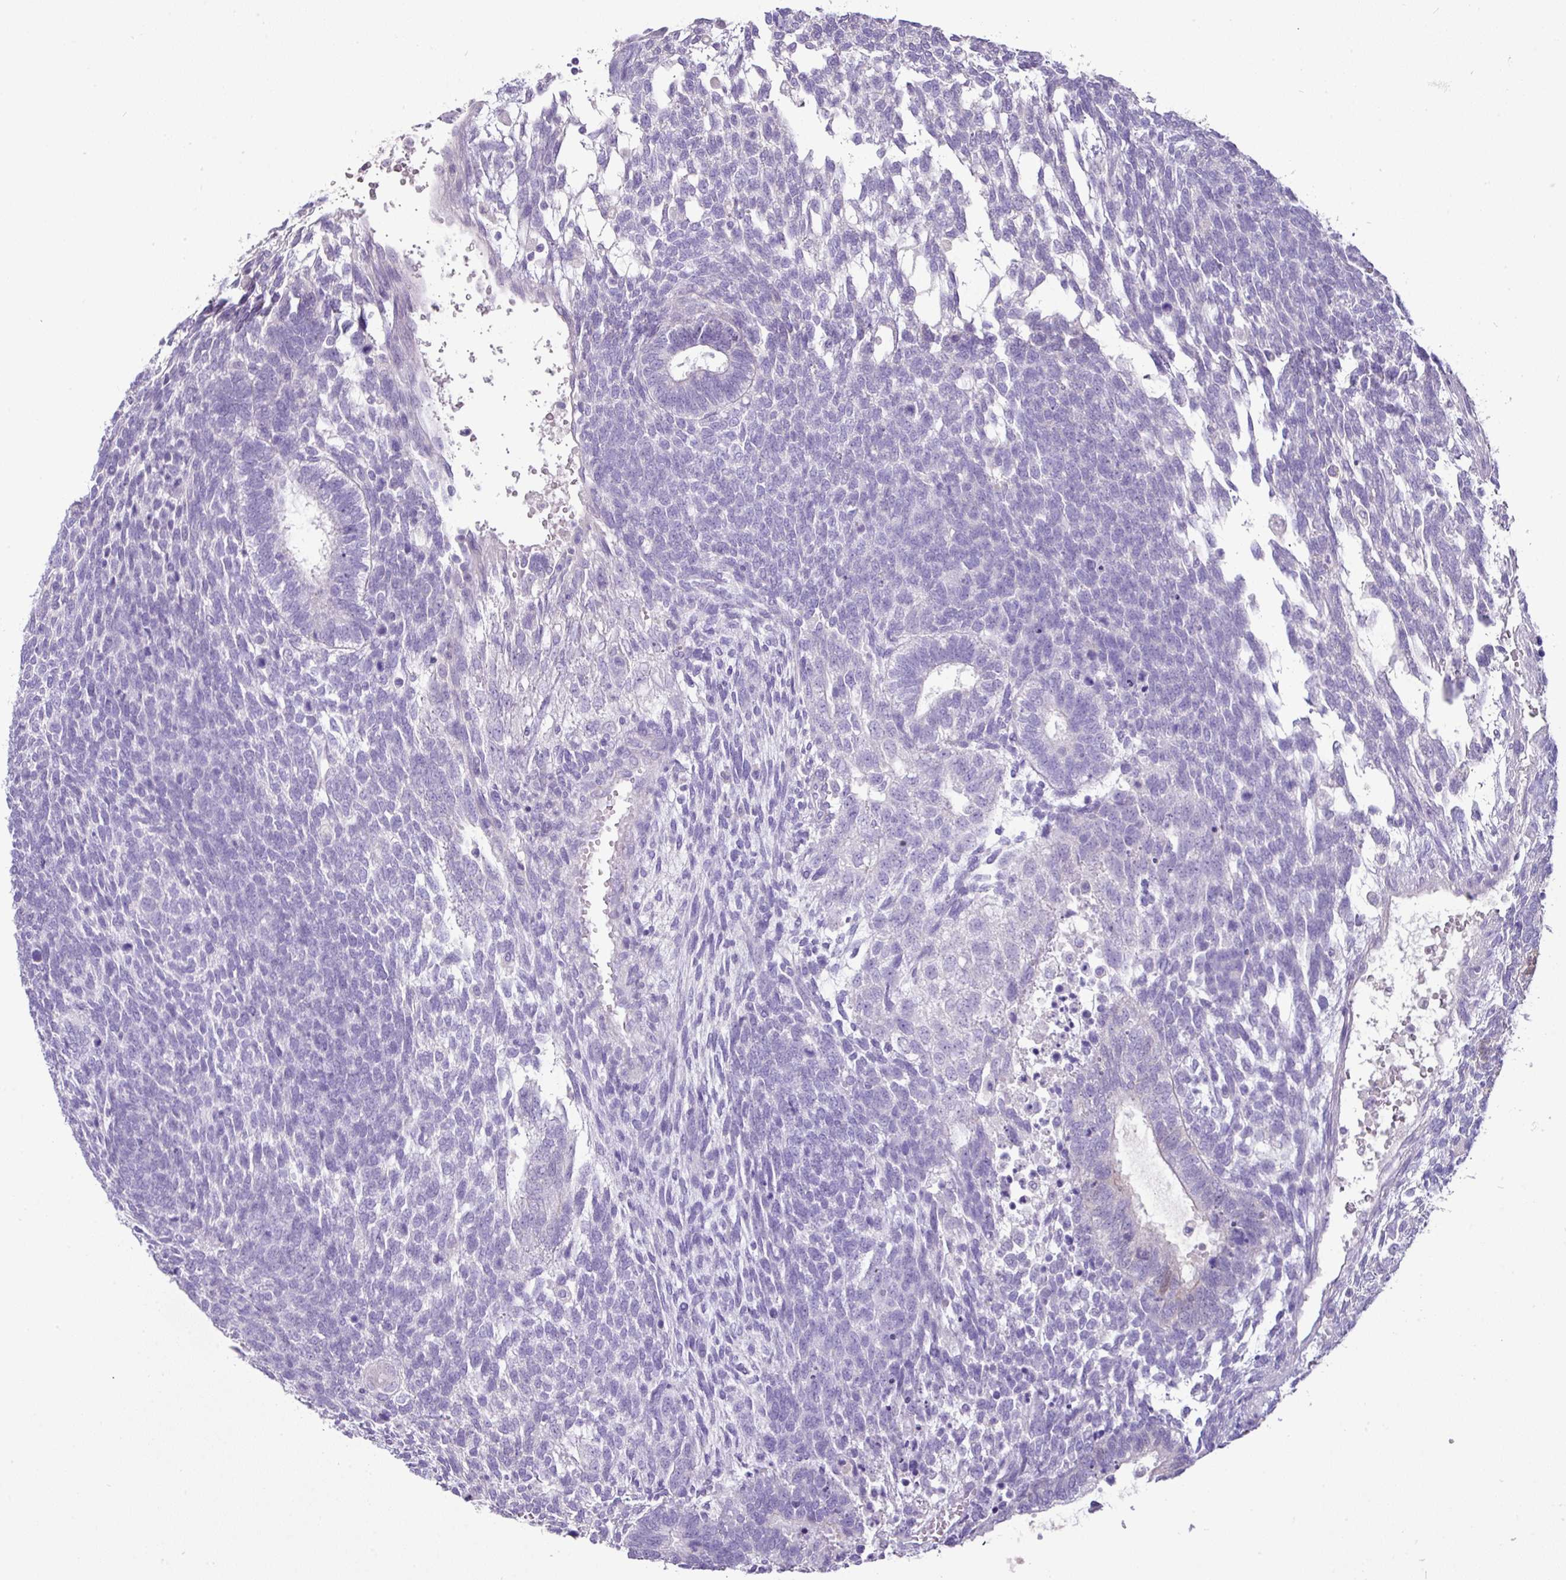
{"staining": {"intensity": "negative", "quantity": "none", "location": "none"}, "tissue": "testis cancer", "cell_type": "Tumor cells", "image_type": "cancer", "snomed": [{"axis": "morphology", "description": "Carcinoma, Embryonal, NOS"}, {"axis": "topography", "description": "Testis"}], "caption": "Protein analysis of testis cancer (embryonal carcinoma) shows no significant expression in tumor cells.", "gene": "GSTA3", "patient": {"sex": "male", "age": 23}}